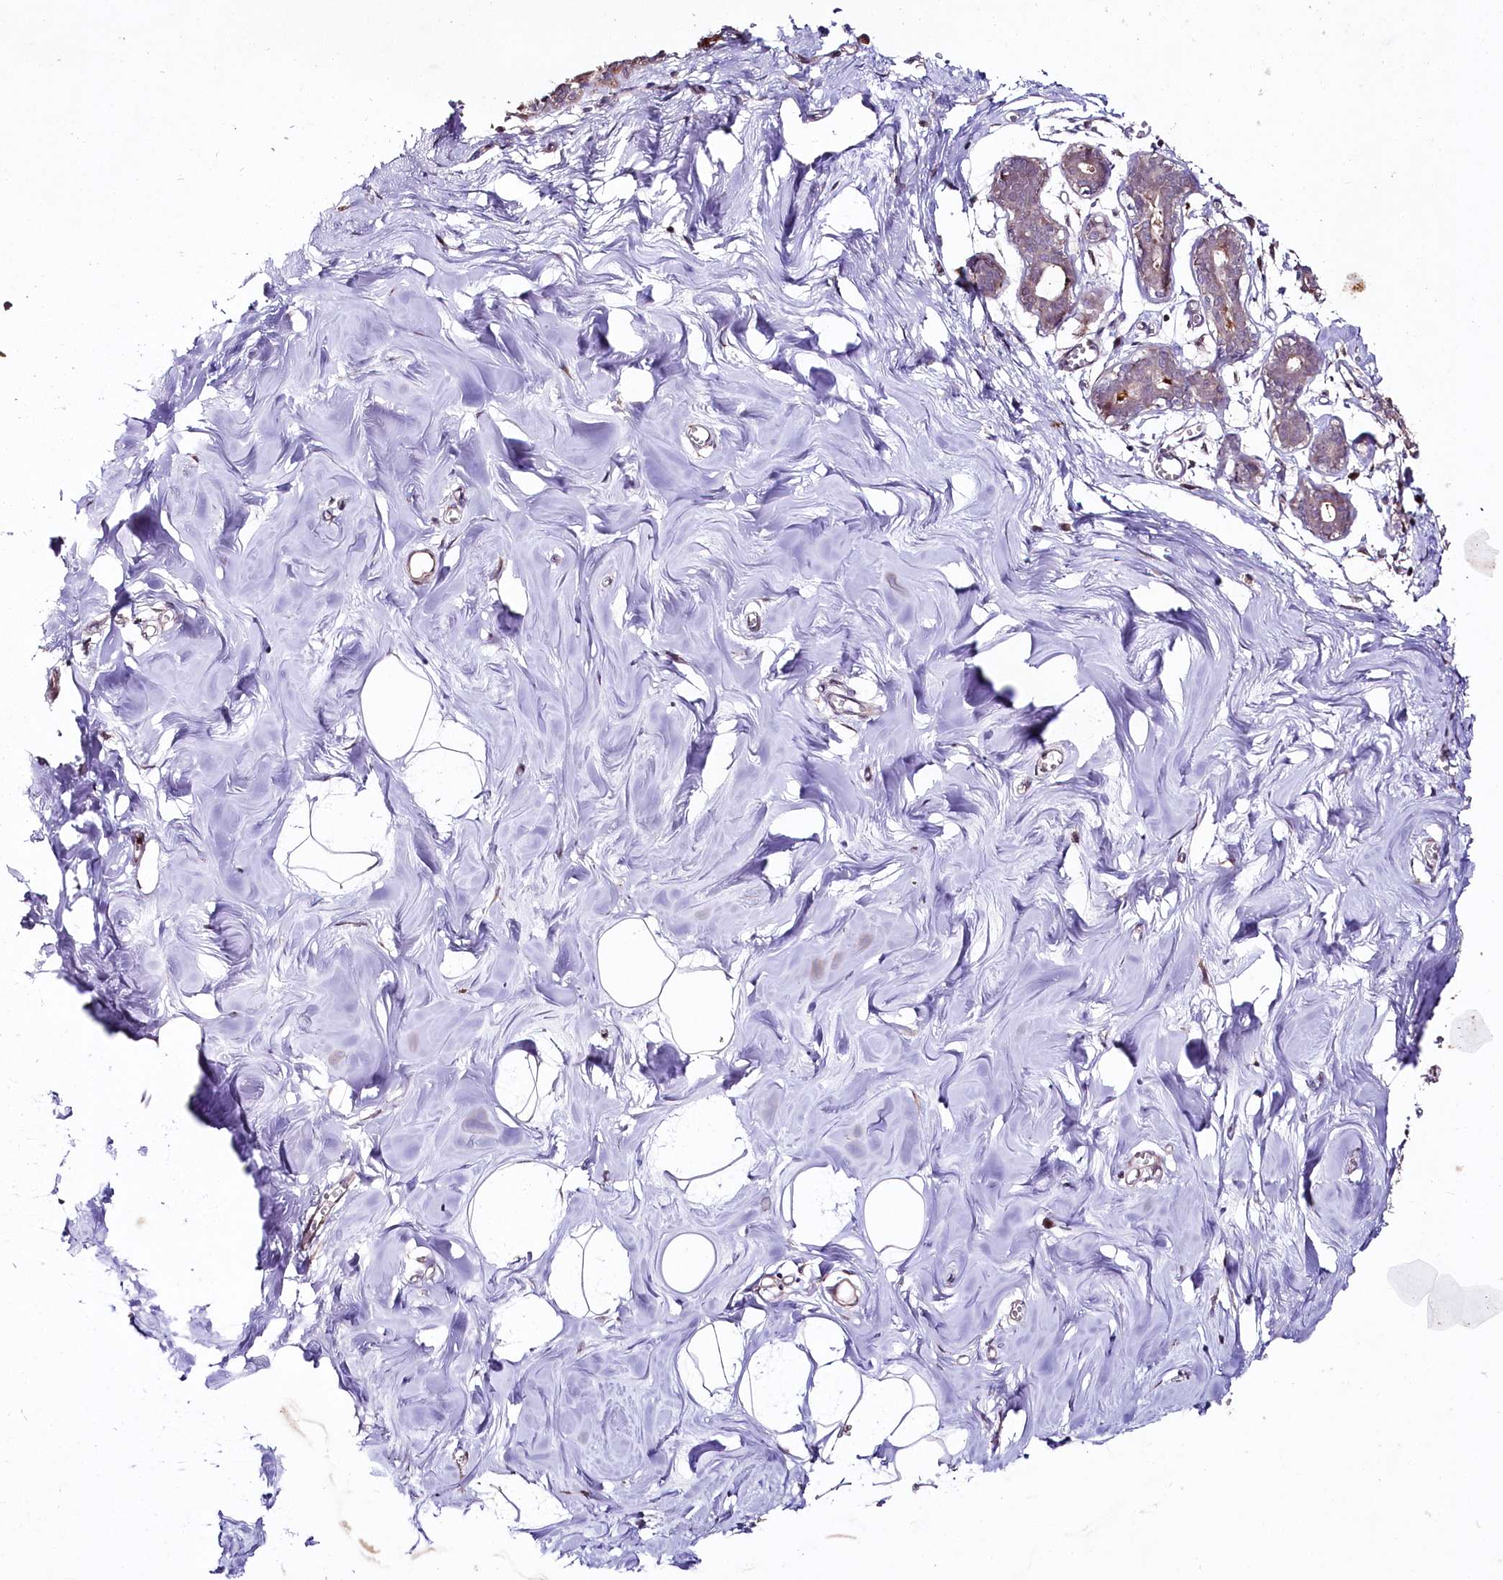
{"staining": {"intensity": "negative", "quantity": "none", "location": "none"}, "tissue": "breast", "cell_type": "Adipocytes", "image_type": "normal", "snomed": [{"axis": "morphology", "description": "Normal tissue, NOS"}, {"axis": "topography", "description": "Breast"}], "caption": "Immunohistochemical staining of normal human breast displays no significant staining in adipocytes. The staining is performed using DAB (3,3'-diaminobenzidine) brown chromogen with nuclei counter-stained in using hematoxylin.", "gene": "PHLDB1", "patient": {"sex": "female", "age": 27}}